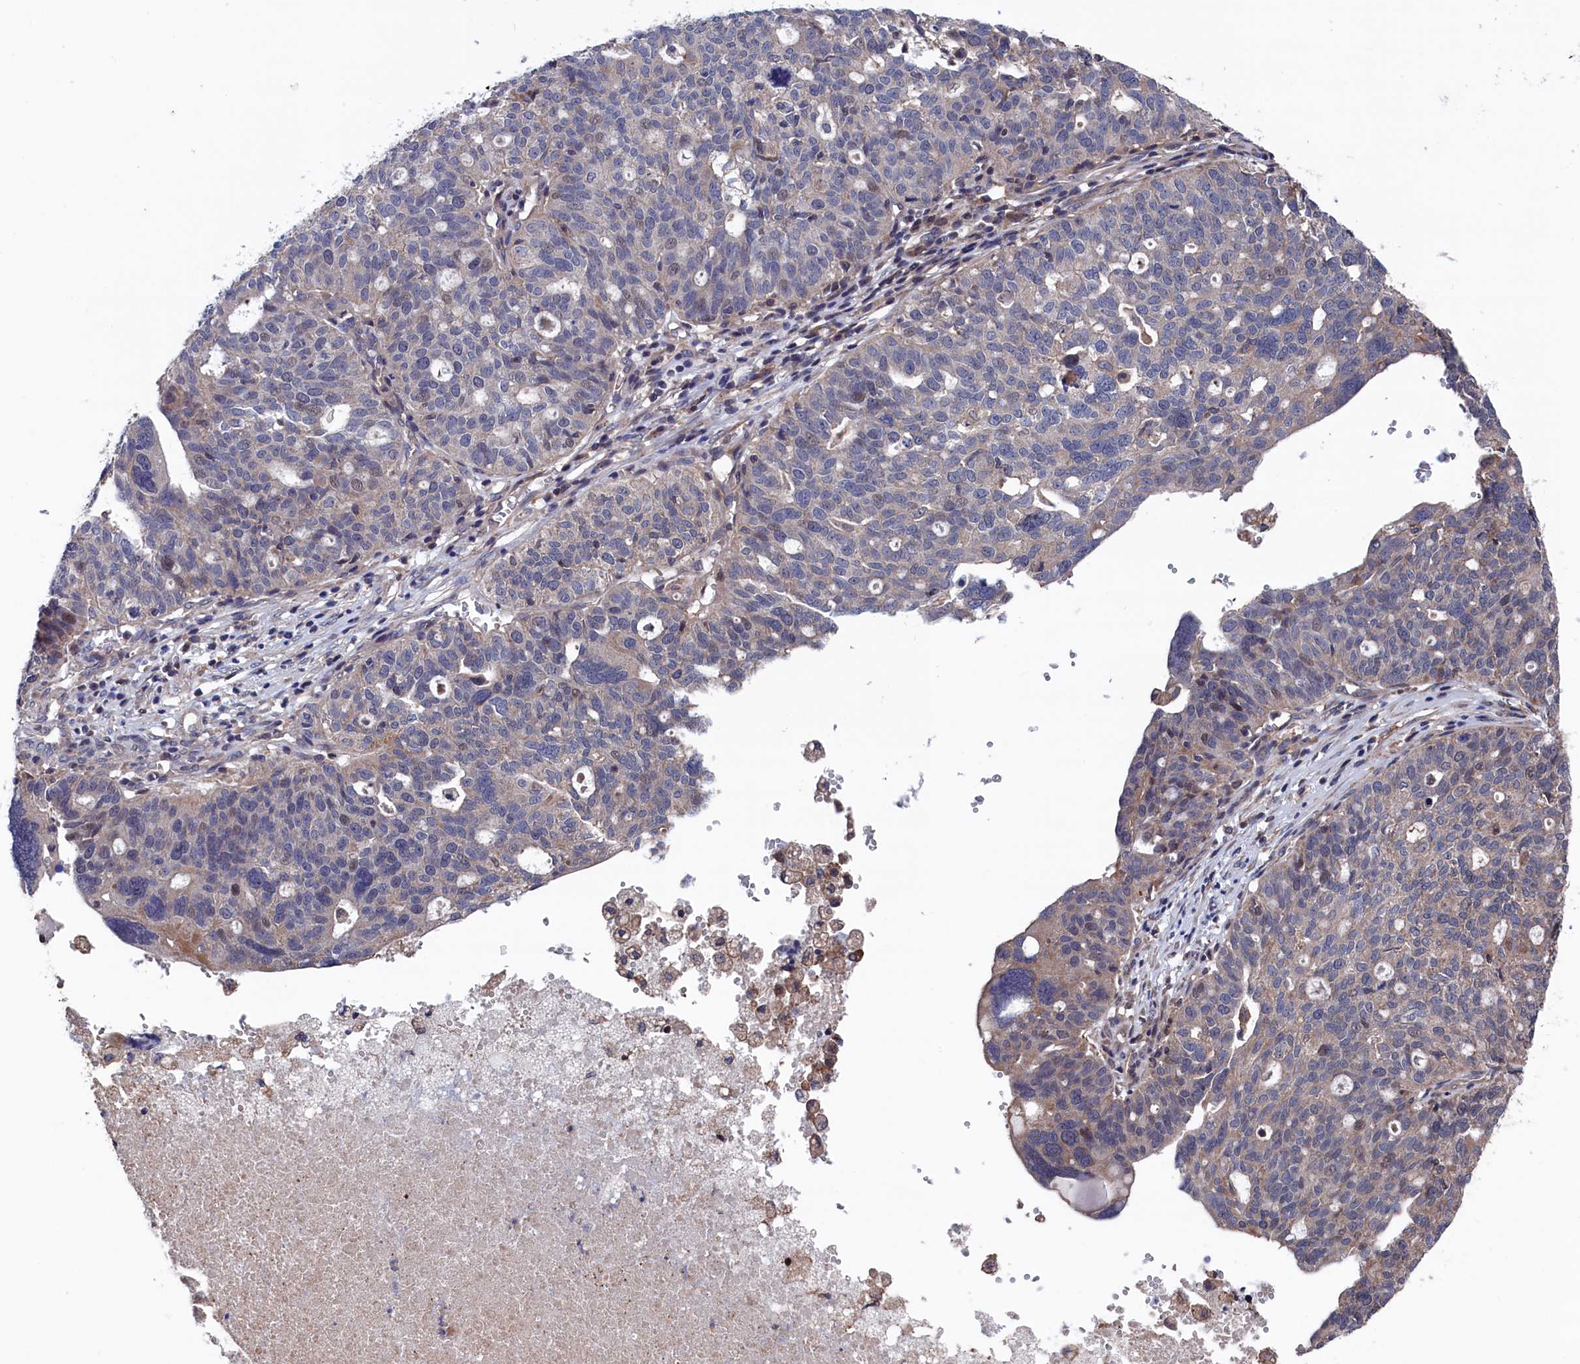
{"staining": {"intensity": "weak", "quantity": "<25%", "location": "cytoplasmic/membranous"}, "tissue": "ovarian cancer", "cell_type": "Tumor cells", "image_type": "cancer", "snomed": [{"axis": "morphology", "description": "Cystadenocarcinoma, serous, NOS"}, {"axis": "topography", "description": "Ovary"}], "caption": "The histopathology image reveals no significant expression in tumor cells of serous cystadenocarcinoma (ovarian).", "gene": "SPATA13", "patient": {"sex": "female", "age": 59}}